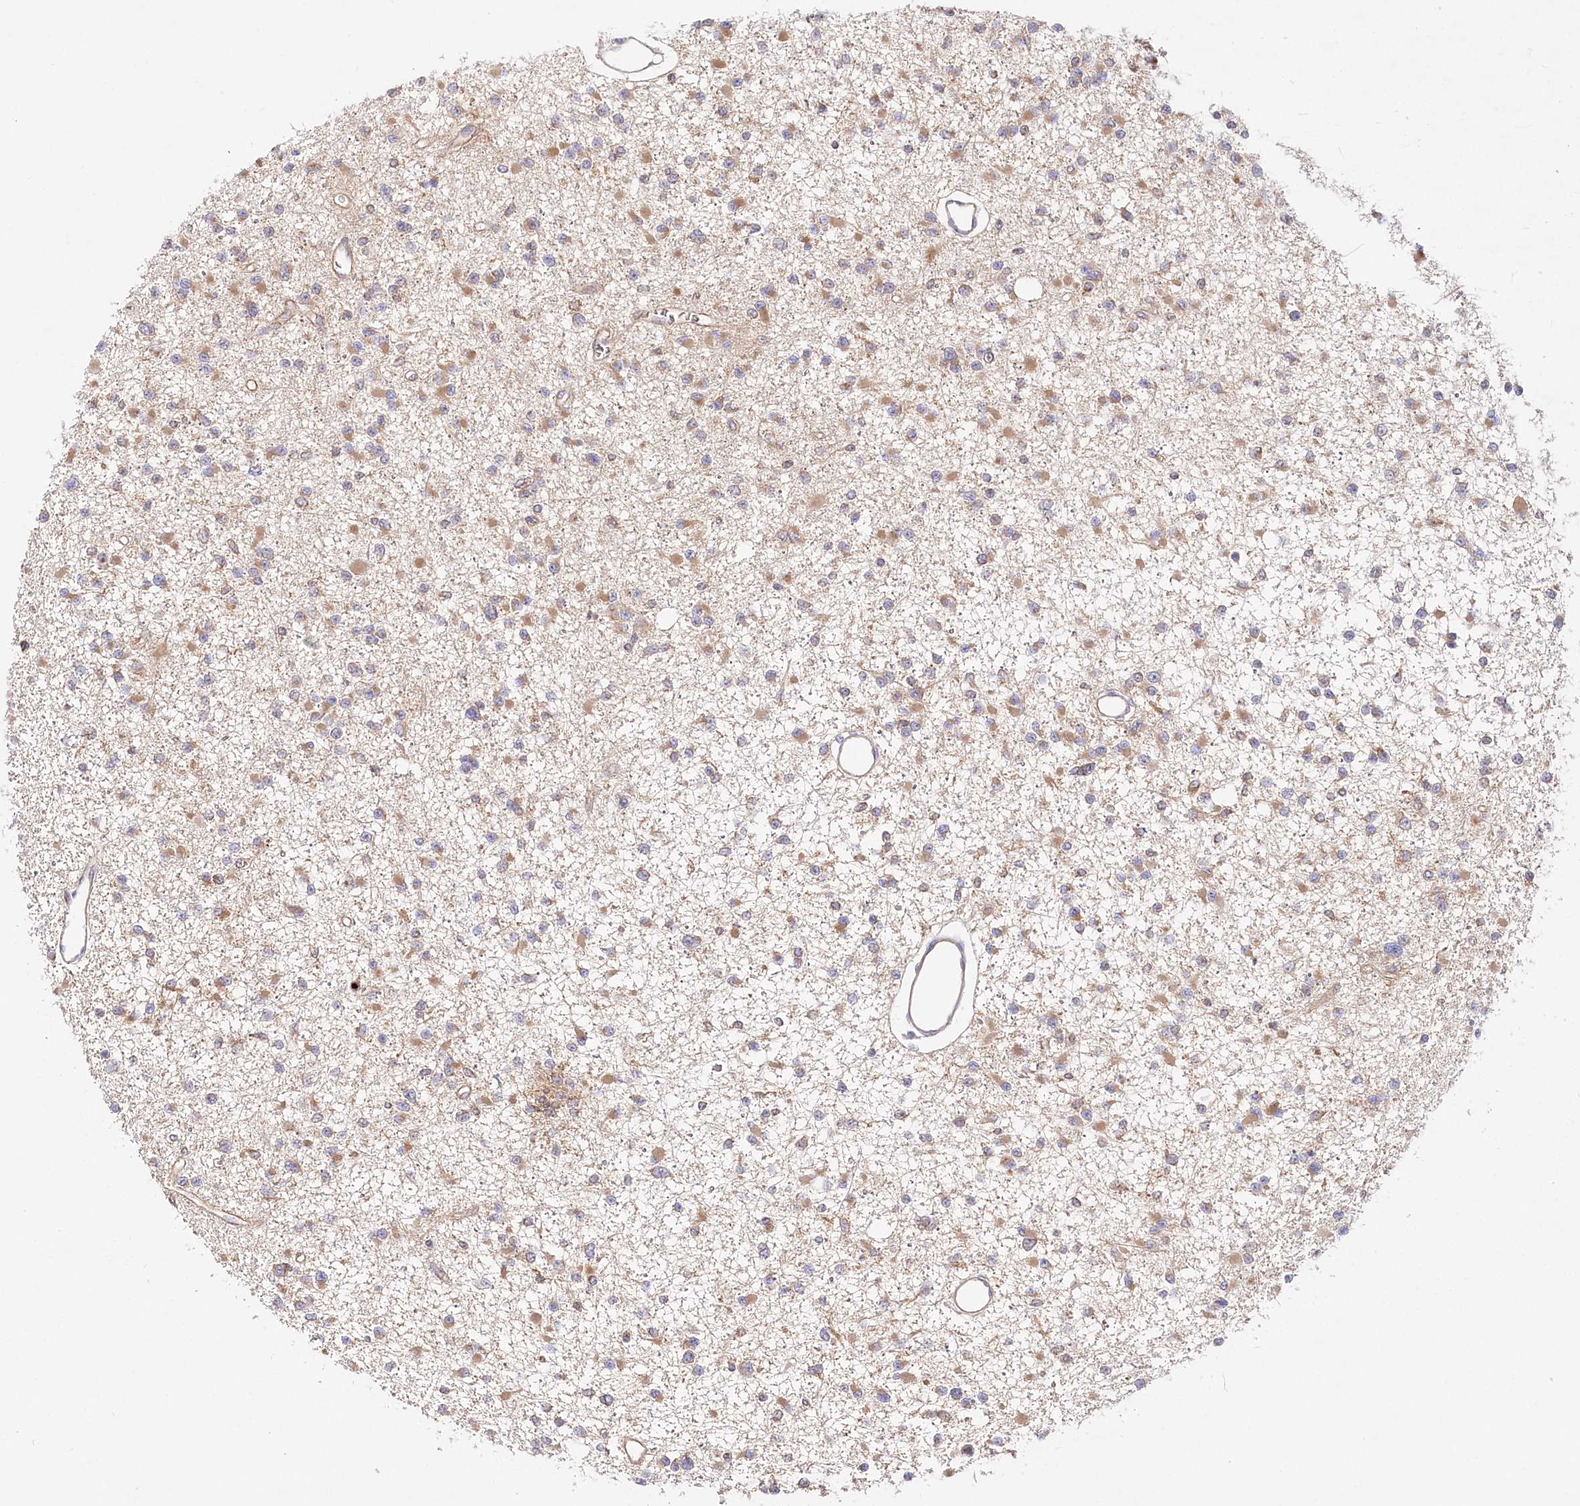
{"staining": {"intensity": "moderate", "quantity": "25%-75%", "location": "cytoplasmic/membranous"}, "tissue": "glioma", "cell_type": "Tumor cells", "image_type": "cancer", "snomed": [{"axis": "morphology", "description": "Glioma, malignant, Low grade"}, {"axis": "topography", "description": "Brain"}], "caption": "This image demonstrates IHC staining of low-grade glioma (malignant), with medium moderate cytoplasmic/membranous expression in about 25%-75% of tumor cells.", "gene": "ABRAXAS2", "patient": {"sex": "female", "age": 22}}